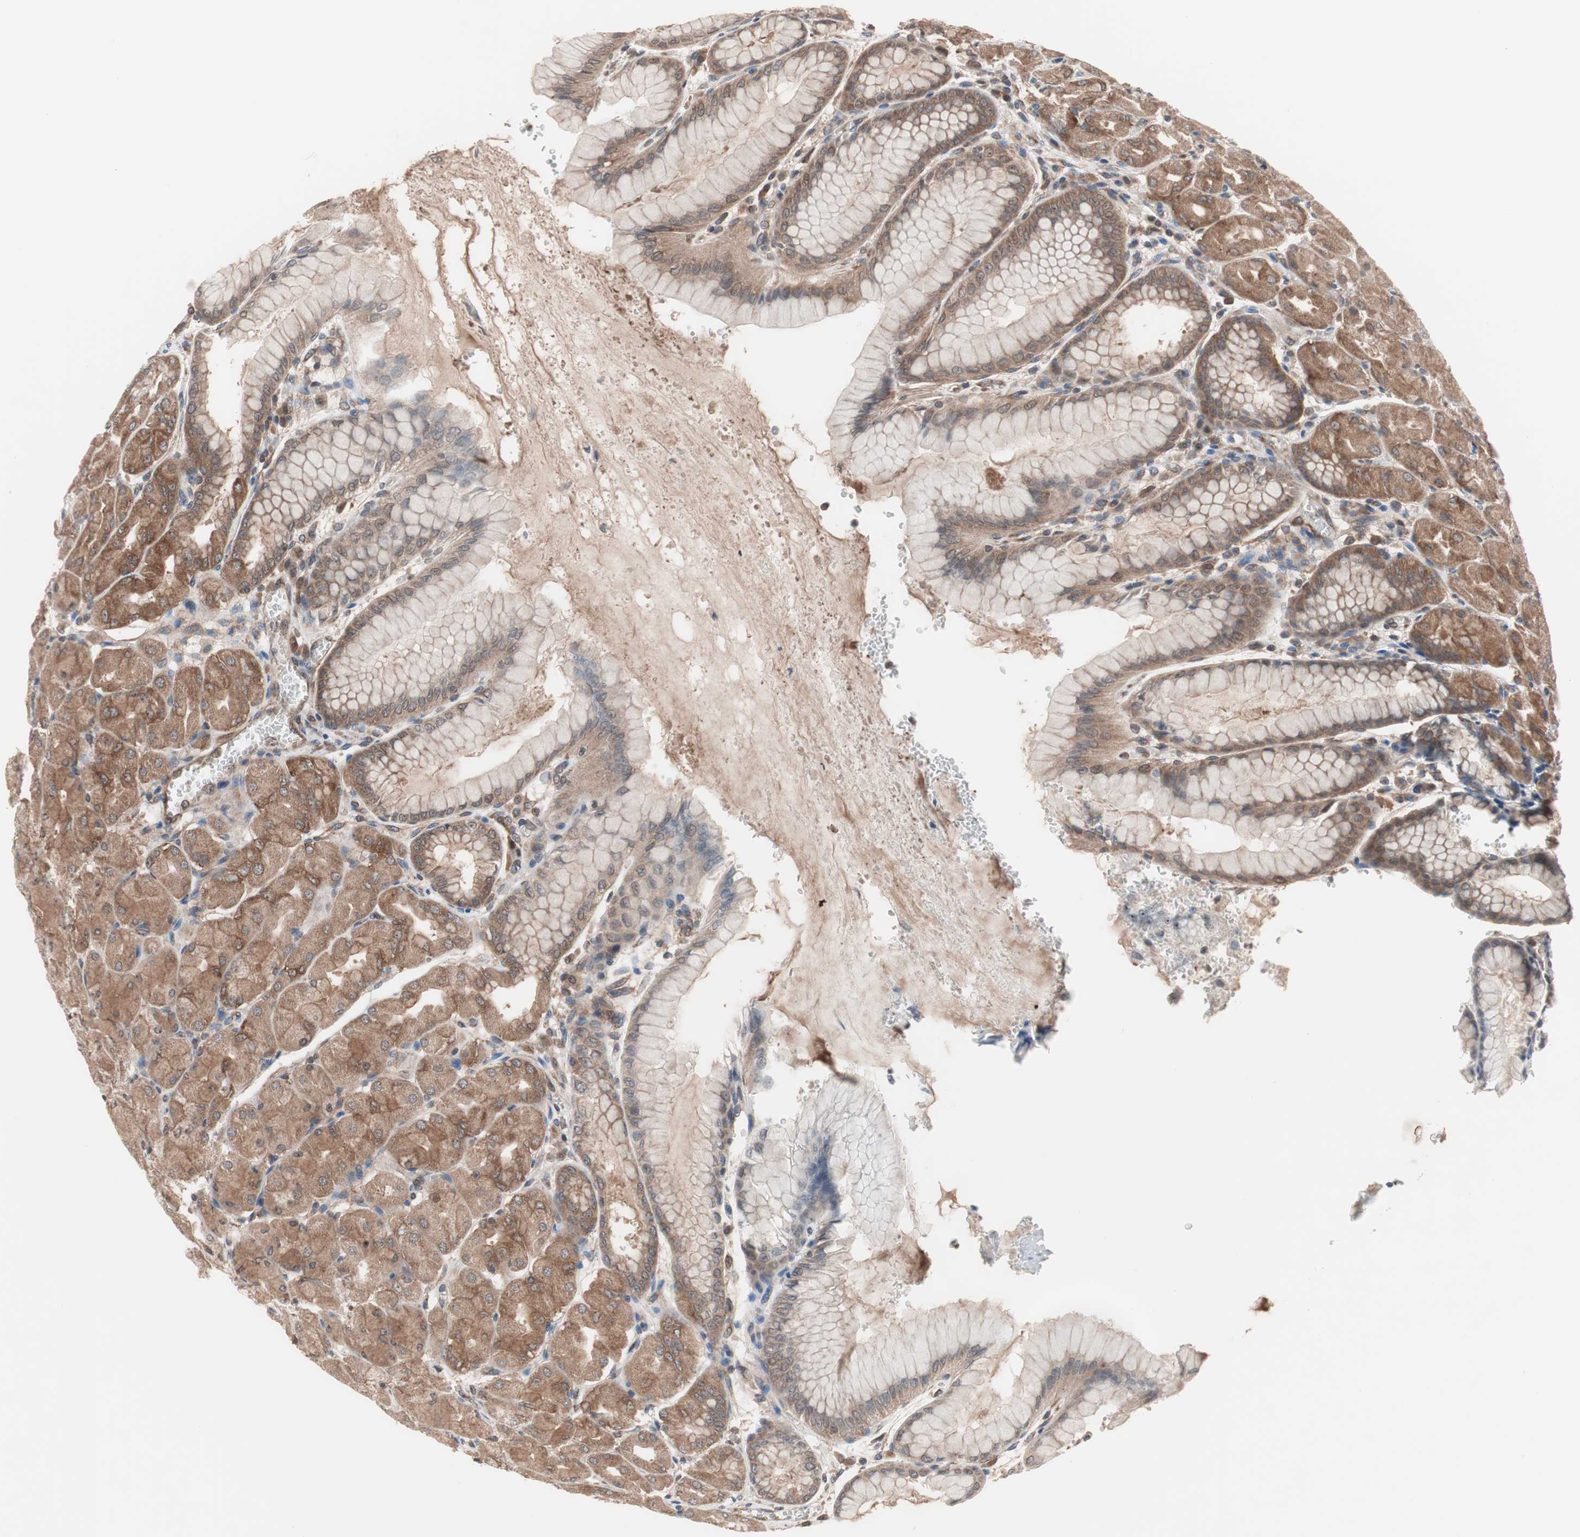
{"staining": {"intensity": "moderate", "quantity": ">75%", "location": "cytoplasmic/membranous"}, "tissue": "stomach", "cell_type": "Glandular cells", "image_type": "normal", "snomed": [{"axis": "morphology", "description": "Normal tissue, NOS"}, {"axis": "topography", "description": "Stomach, upper"}], "caption": "A brown stain labels moderate cytoplasmic/membranous expression of a protein in glandular cells of benign stomach.", "gene": "IRS1", "patient": {"sex": "female", "age": 56}}